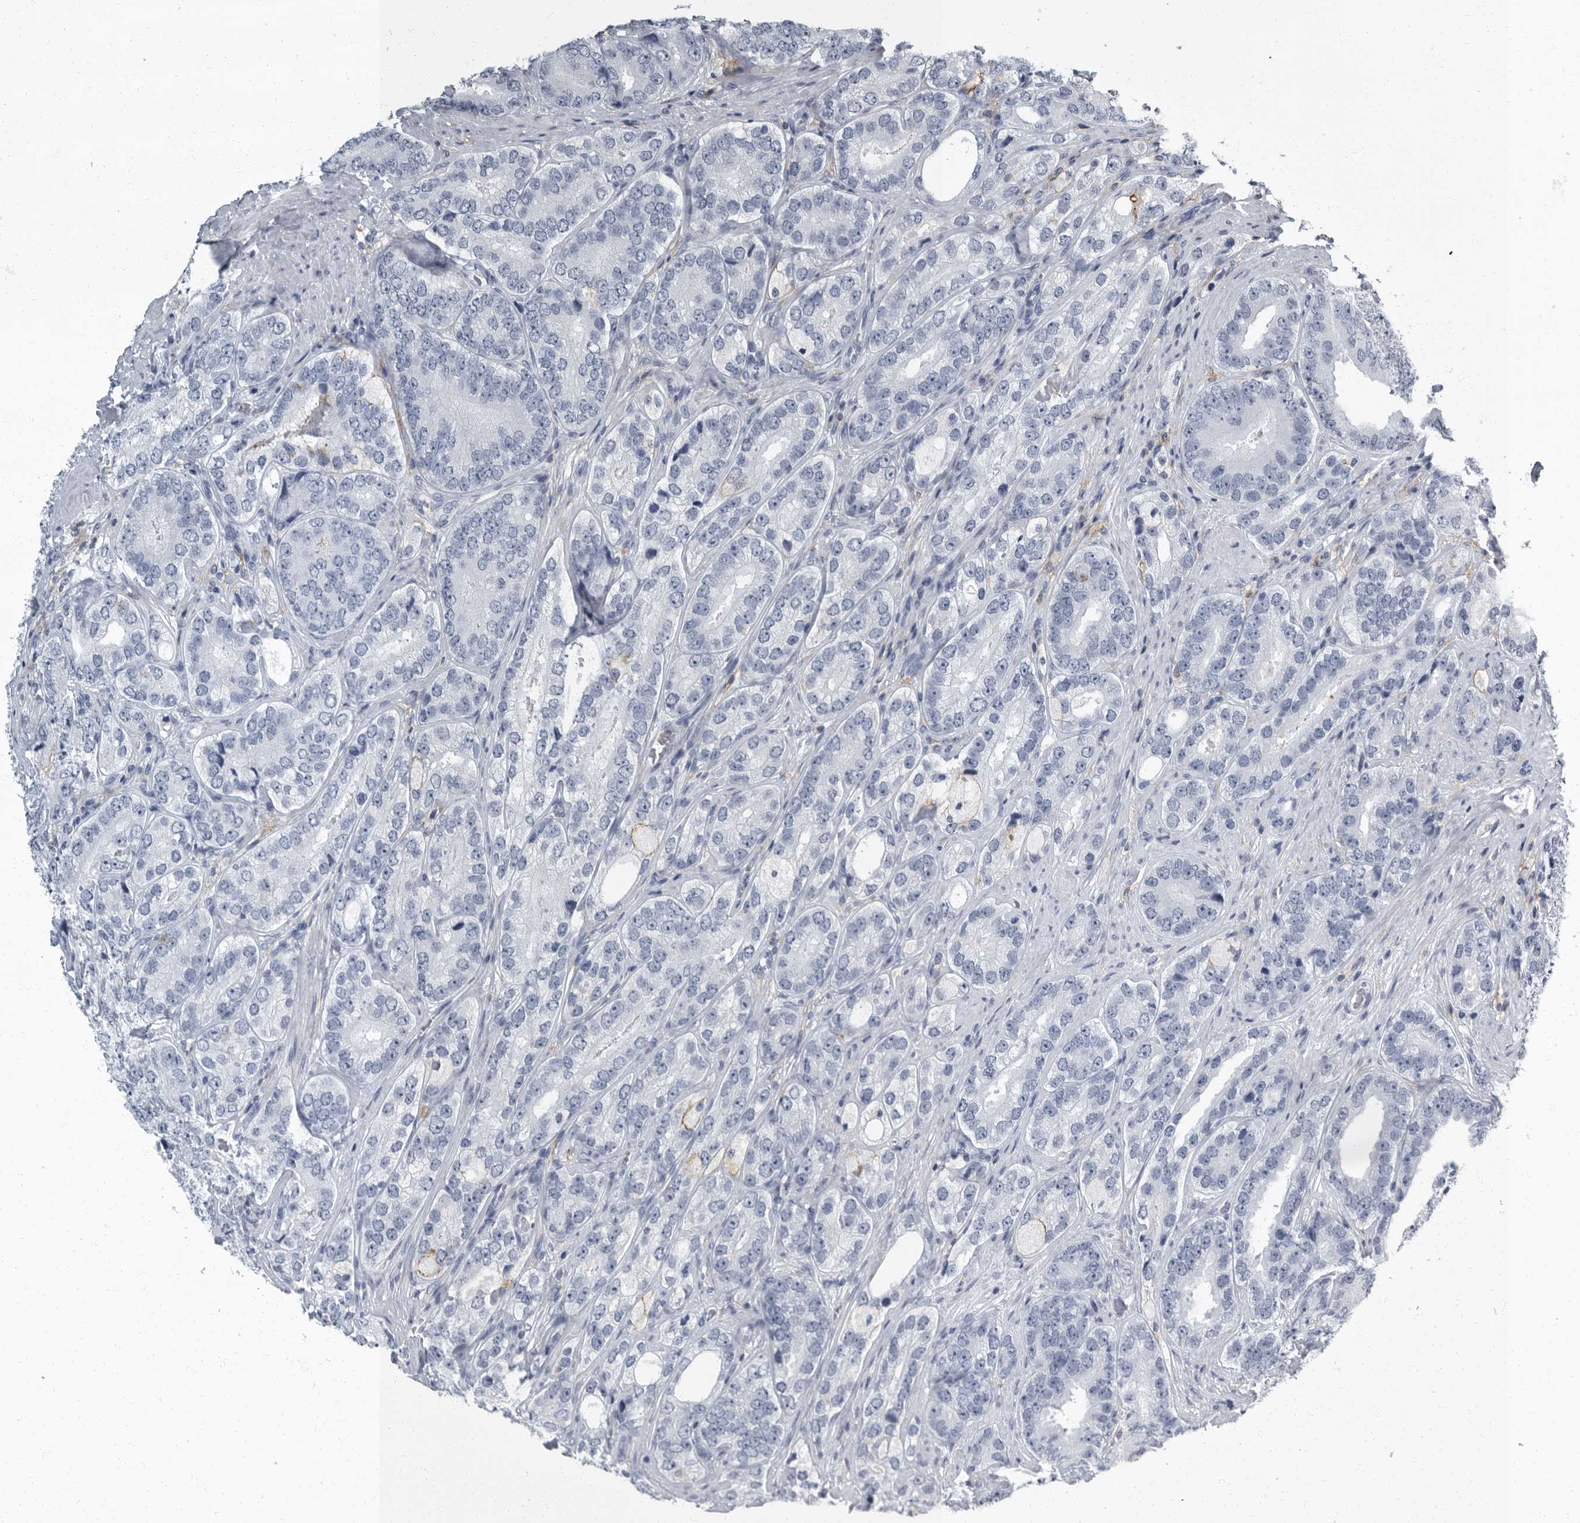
{"staining": {"intensity": "negative", "quantity": "none", "location": "none"}, "tissue": "prostate cancer", "cell_type": "Tumor cells", "image_type": "cancer", "snomed": [{"axis": "morphology", "description": "Adenocarcinoma, High grade"}, {"axis": "topography", "description": "Prostate"}], "caption": "Immunohistochemical staining of human prostate cancer (high-grade adenocarcinoma) reveals no significant staining in tumor cells.", "gene": "FCER1G", "patient": {"sex": "male", "age": 56}}